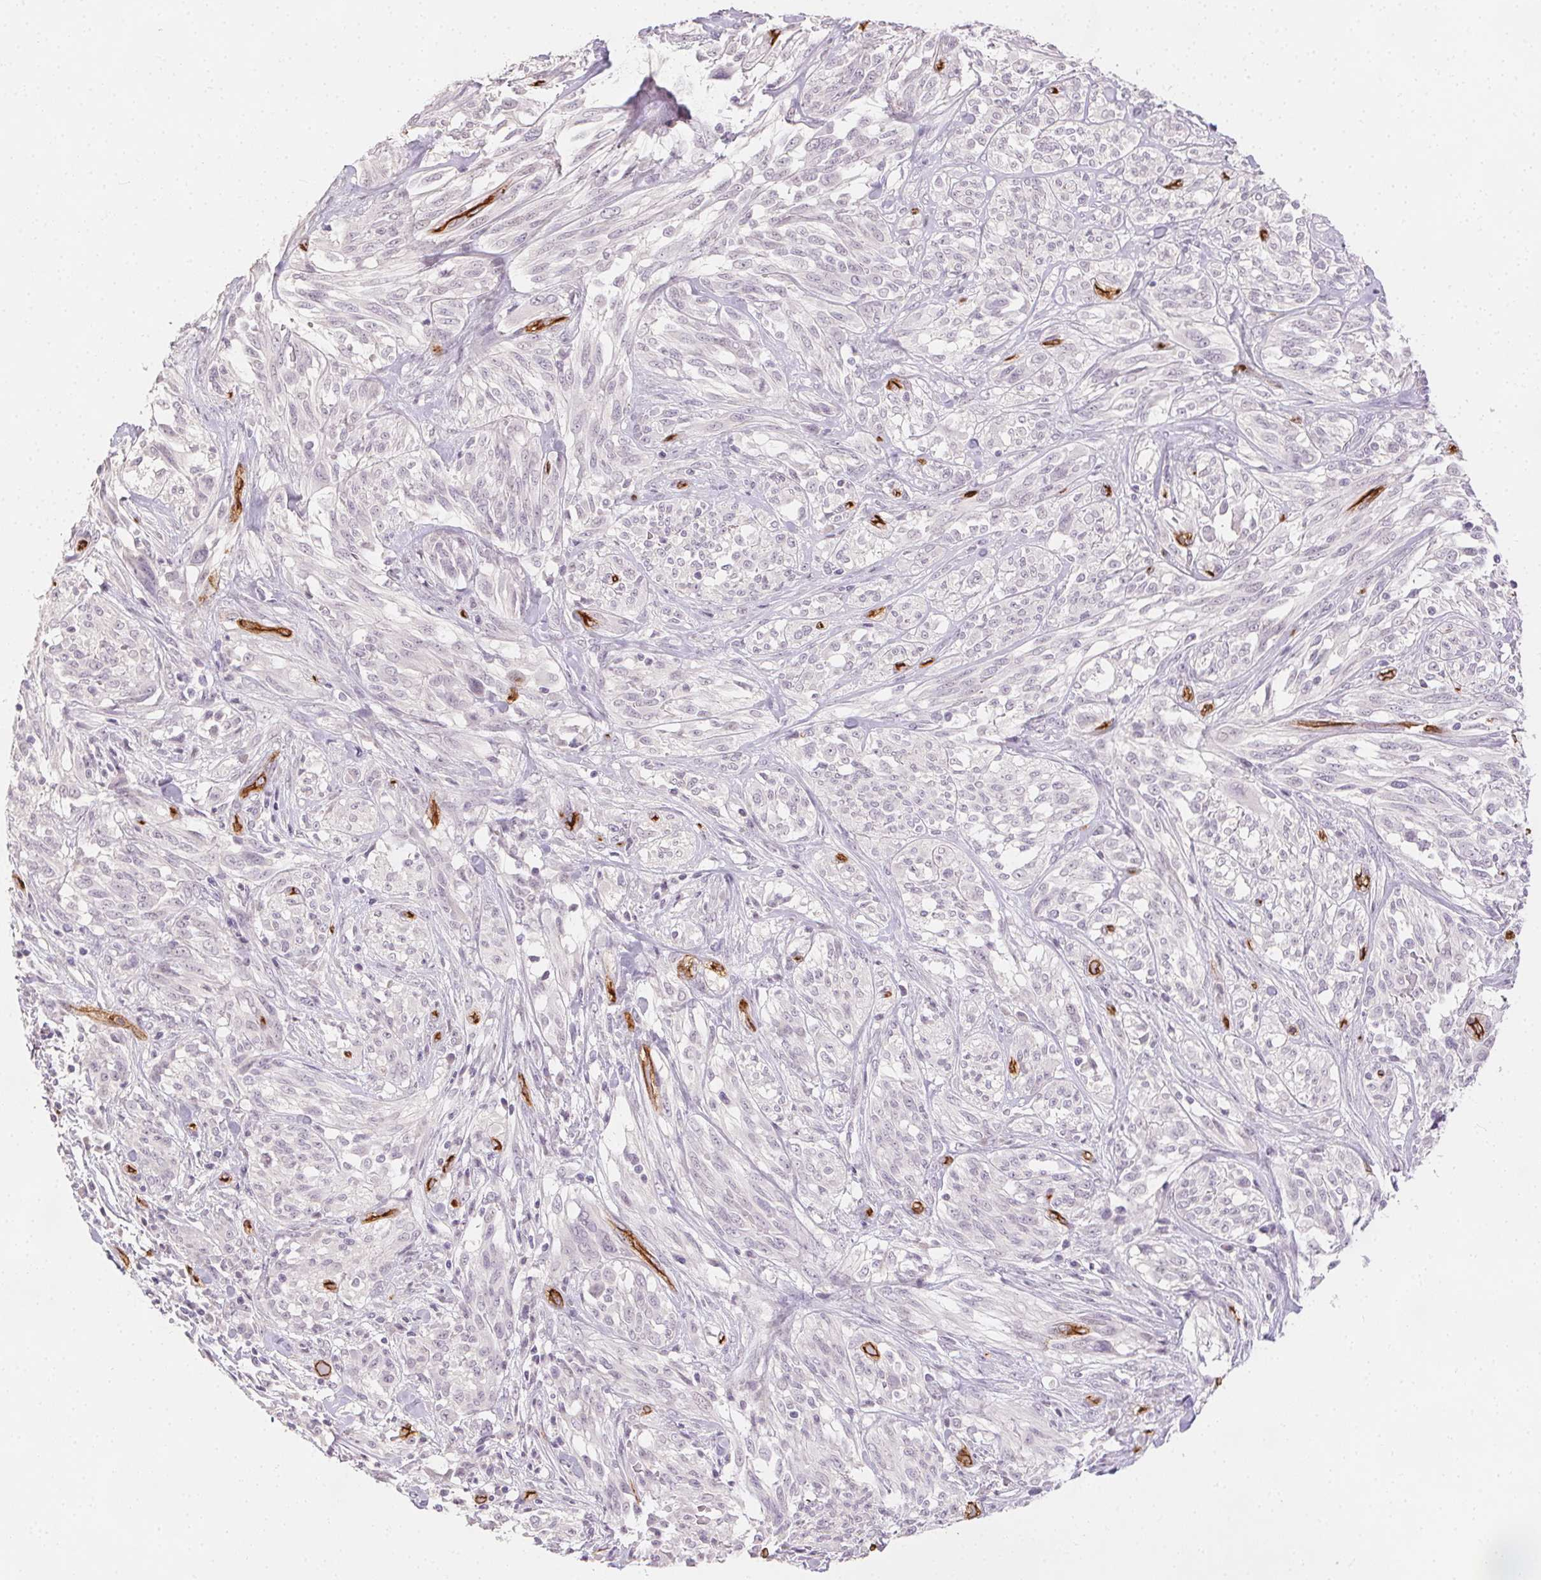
{"staining": {"intensity": "negative", "quantity": "none", "location": "none"}, "tissue": "melanoma", "cell_type": "Tumor cells", "image_type": "cancer", "snomed": [{"axis": "morphology", "description": "Malignant melanoma, NOS"}, {"axis": "topography", "description": "Skin"}], "caption": "Immunohistochemistry micrograph of human melanoma stained for a protein (brown), which demonstrates no expression in tumor cells.", "gene": "PODXL", "patient": {"sex": "female", "age": 91}}